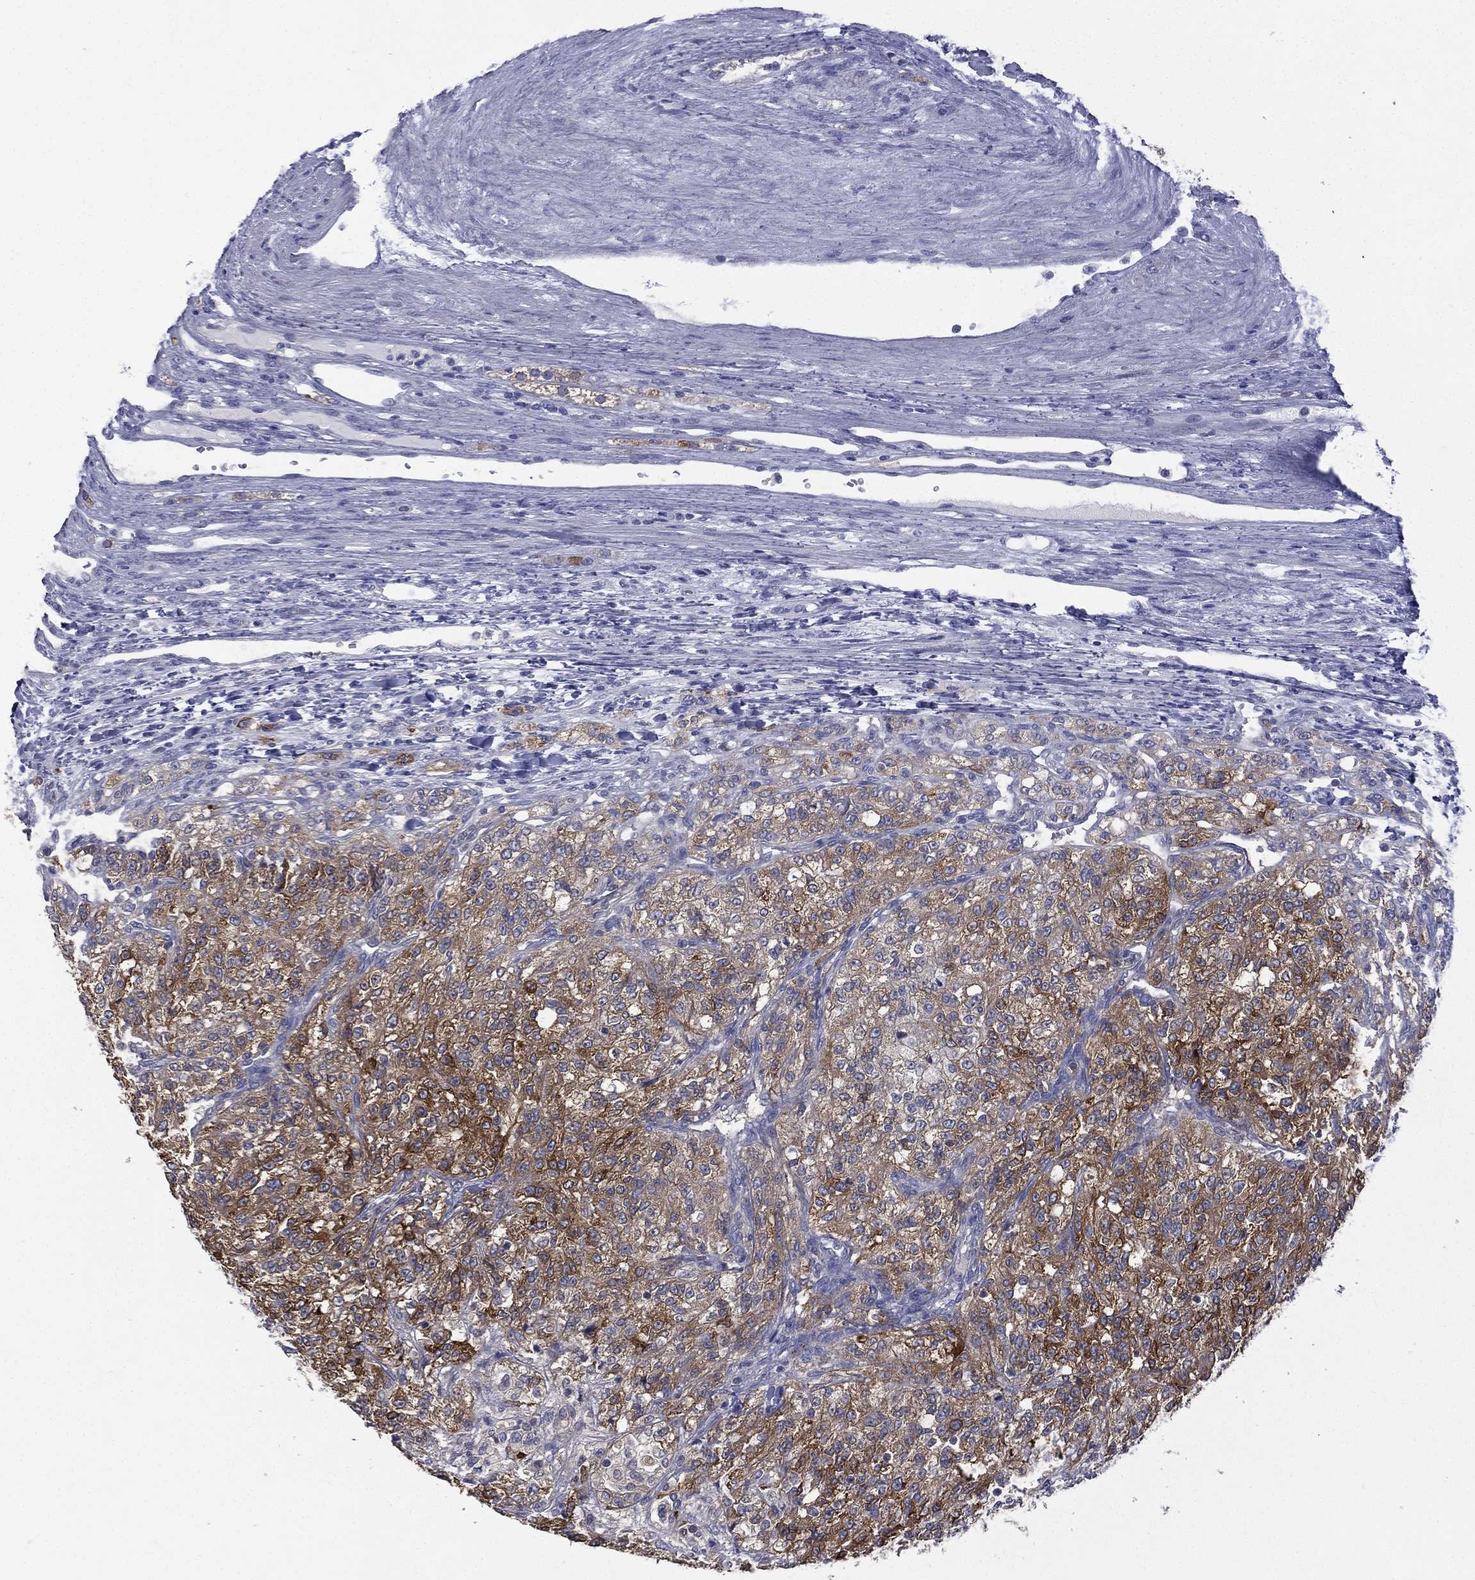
{"staining": {"intensity": "strong", "quantity": "25%-75%", "location": "cytoplasmic/membranous"}, "tissue": "renal cancer", "cell_type": "Tumor cells", "image_type": "cancer", "snomed": [{"axis": "morphology", "description": "Adenocarcinoma, NOS"}, {"axis": "topography", "description": "Kidney"}], "caption": "A high amount of strong cytoplasmic/membranous staining is identified in about 25%-75% of tumor cells in renal cancer tissue.", "gene": "CES2", "patient": {"sex": "female", "age": 63}}